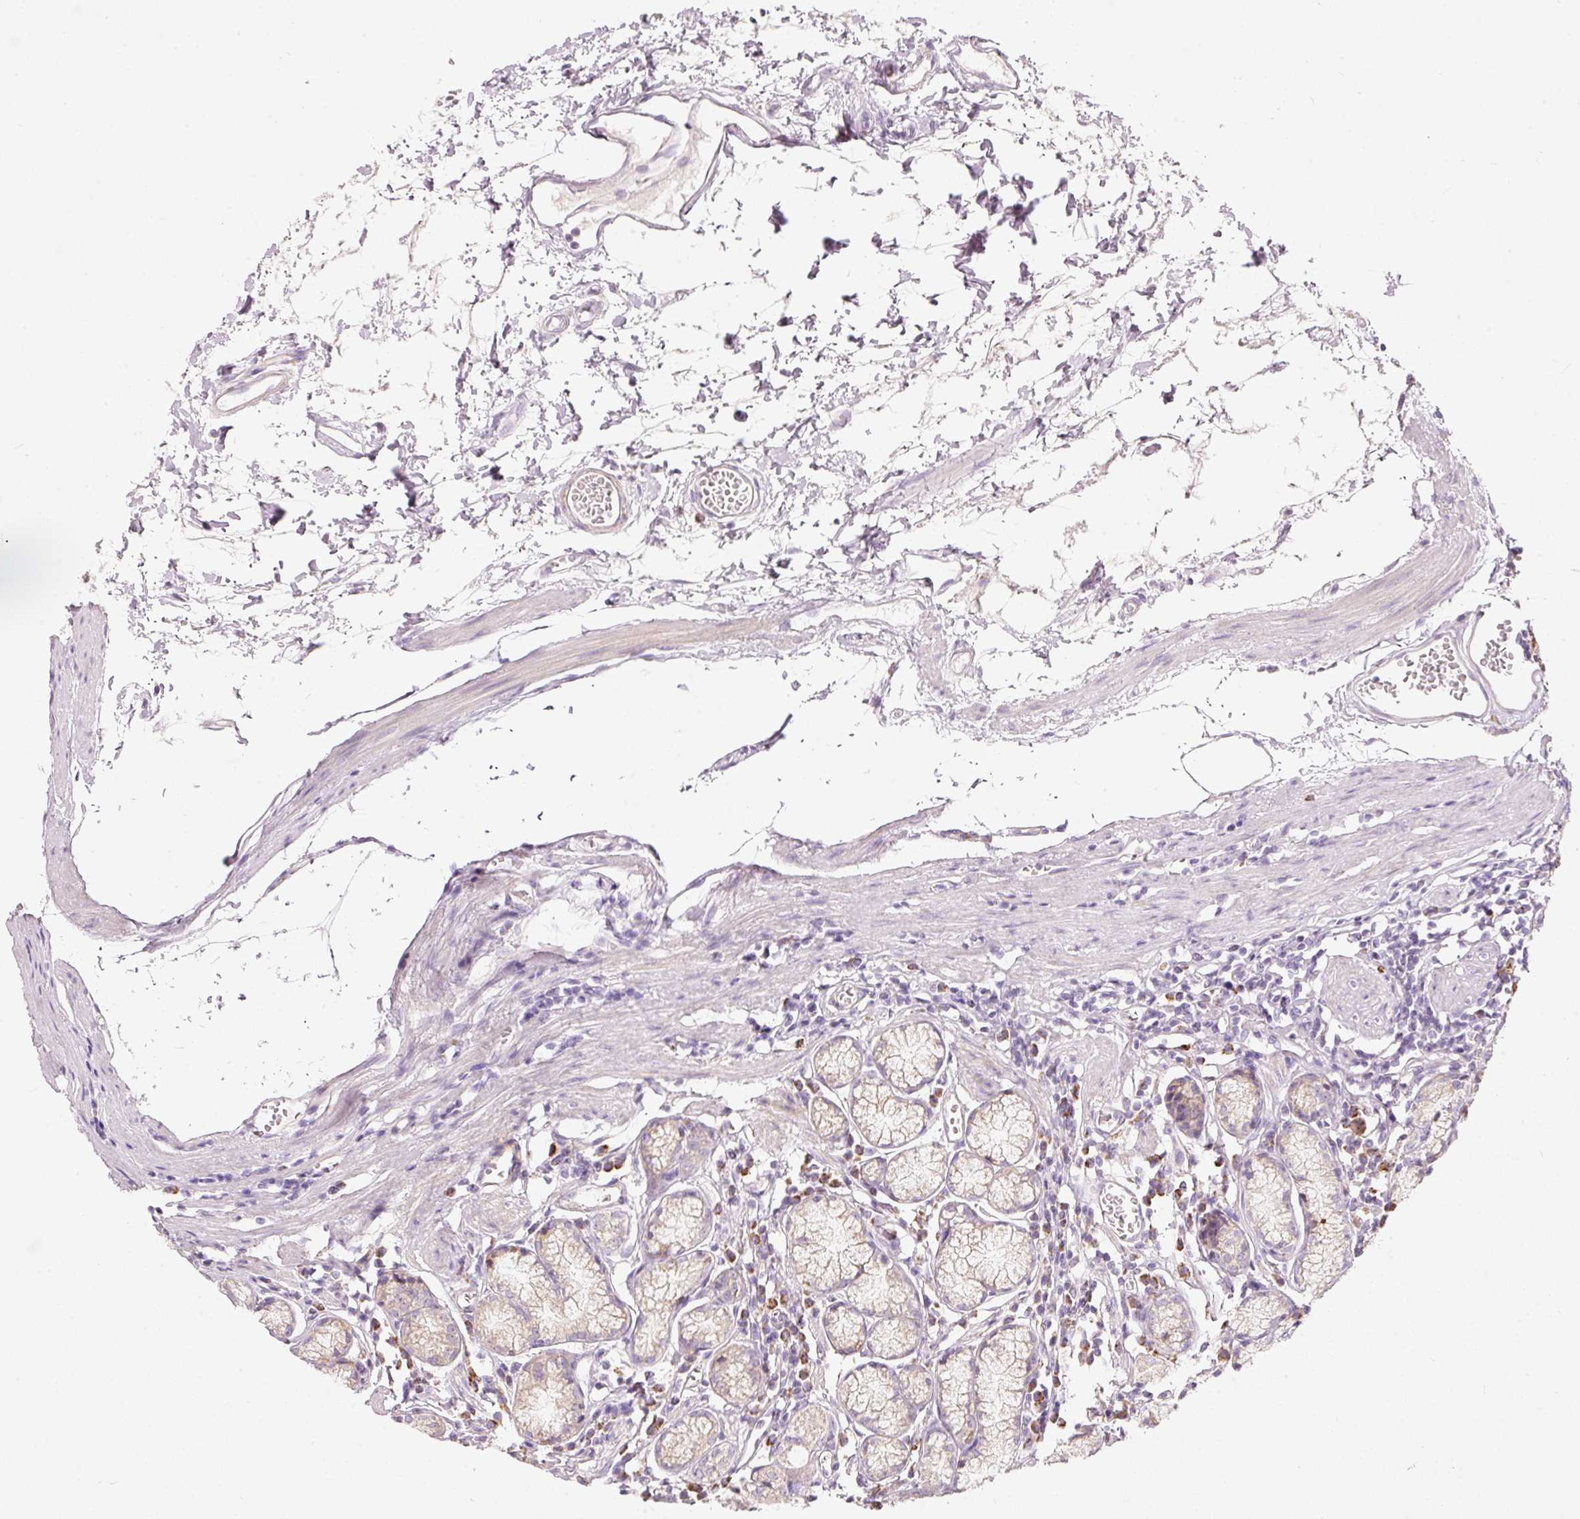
{"staining": {"intensity": "negative", "quantity": "none", "location": "none"}, "tissue": "stomach", "cell_type": "Glandular cells", "image_type": "normal", "snomed": [{"axis": "morphology", "description": "Normal tissue, NOS"}, {"axis": "topography", "description": "Stomach"}], "caption": "A high-resolution micrograph shows immunohistochemistry (IHC) staining of normal stomach, which reveals no significant positivity in glandular cells.", "gene": "MTHFD2", "patient": {"sex": "male", "age": 55}}